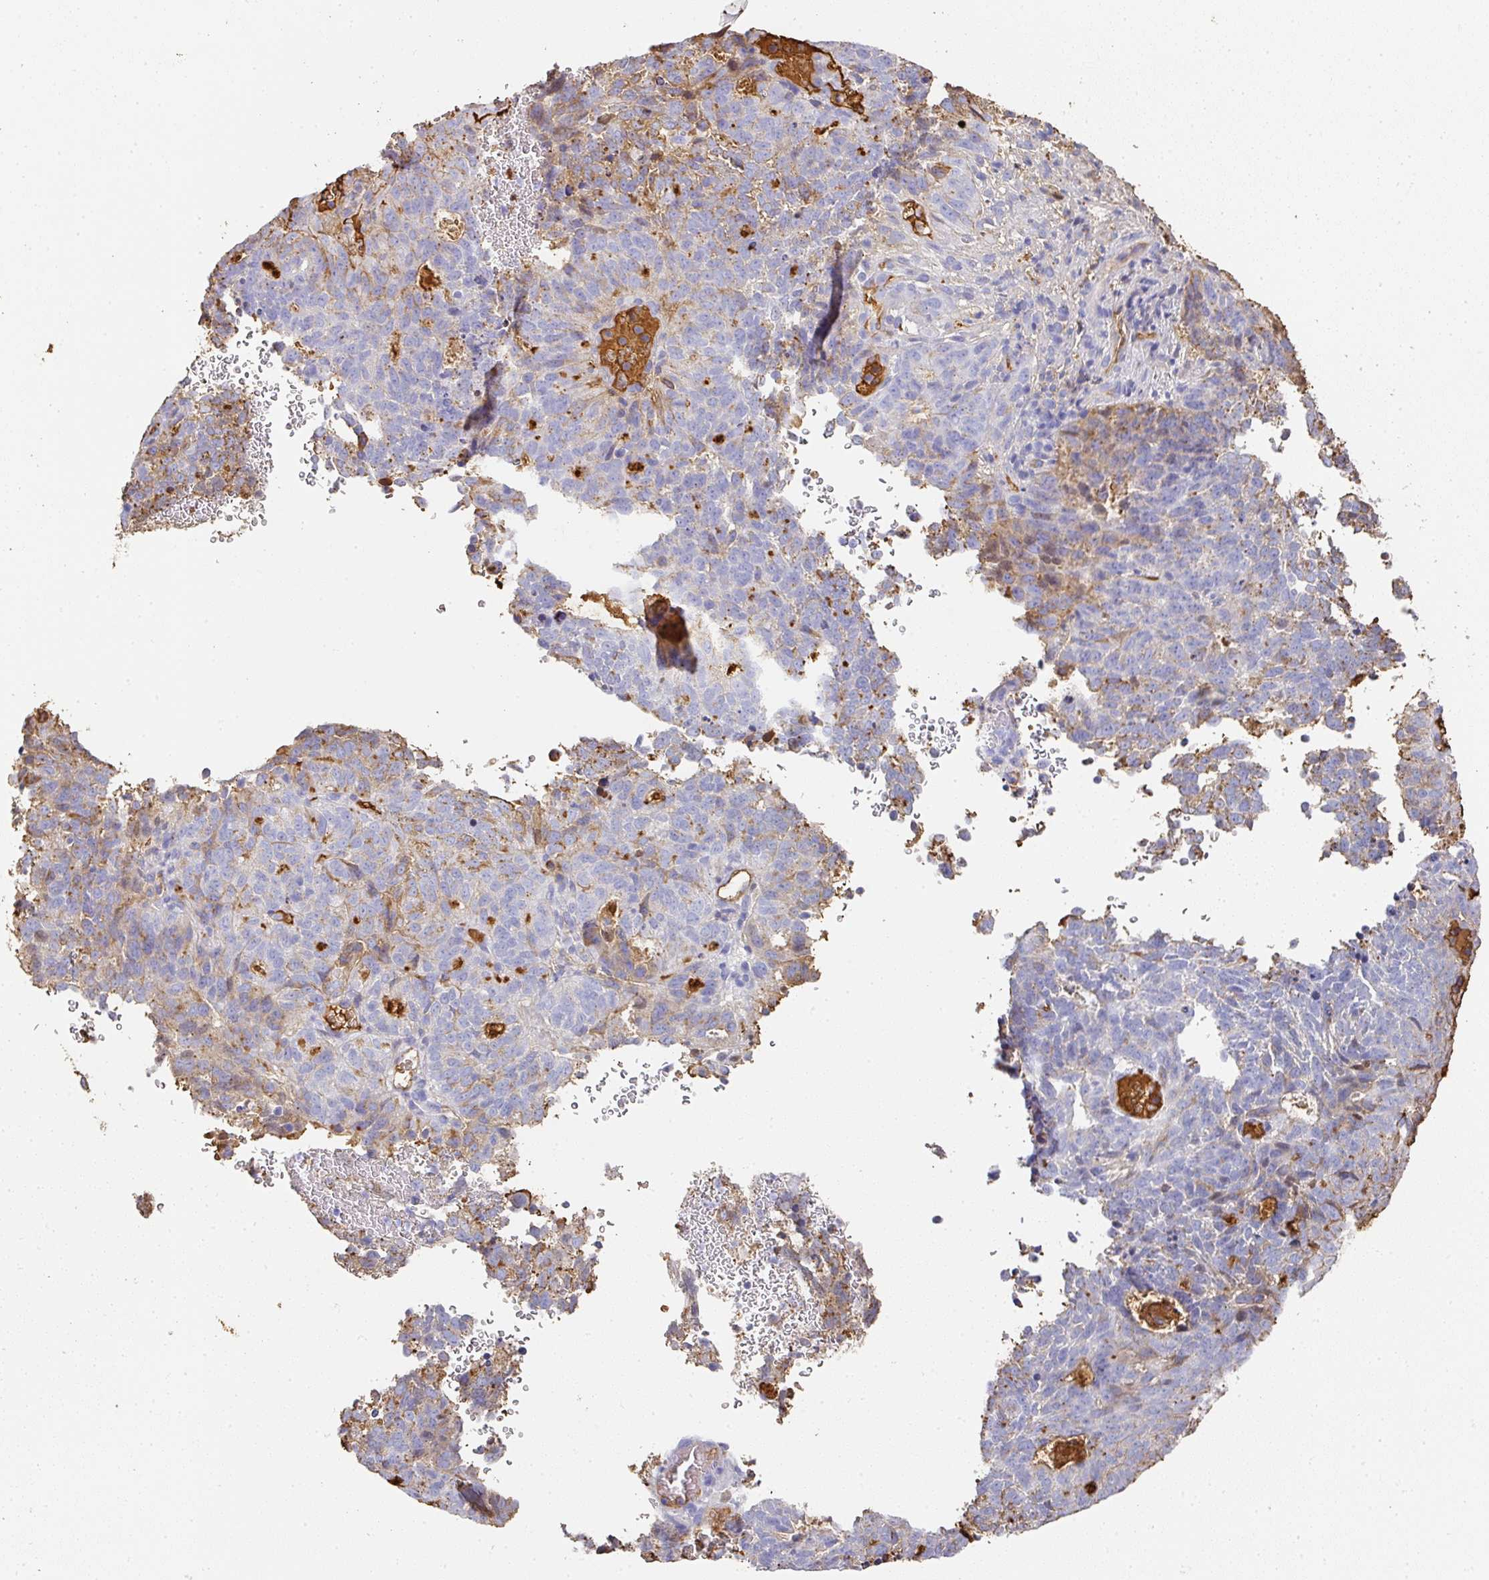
{"staining": {"intensity": "negative", "quantity": "none", "location": "none"}, "tissue": "cervical cancer", "cell_type": "Tumor cells", "image_type": "cancer", "snomed": [{"axis": "morphology", "description": "Adenocarcinoma, NOS"}, {"axis": "topography", "description": "Cervix"}], "caption": "The immunohistochemistry (IHC) image has no significant staining in tumor cells of cervical adenocarcinoma tissue. (Stains: DAB immunohistochemistry (IHC) with hematoxylin counter stain, Microscopy: brightfield microscopy at high magnification).", "gene": "ALB", "patient": {"sex": "female", "age": 38}}